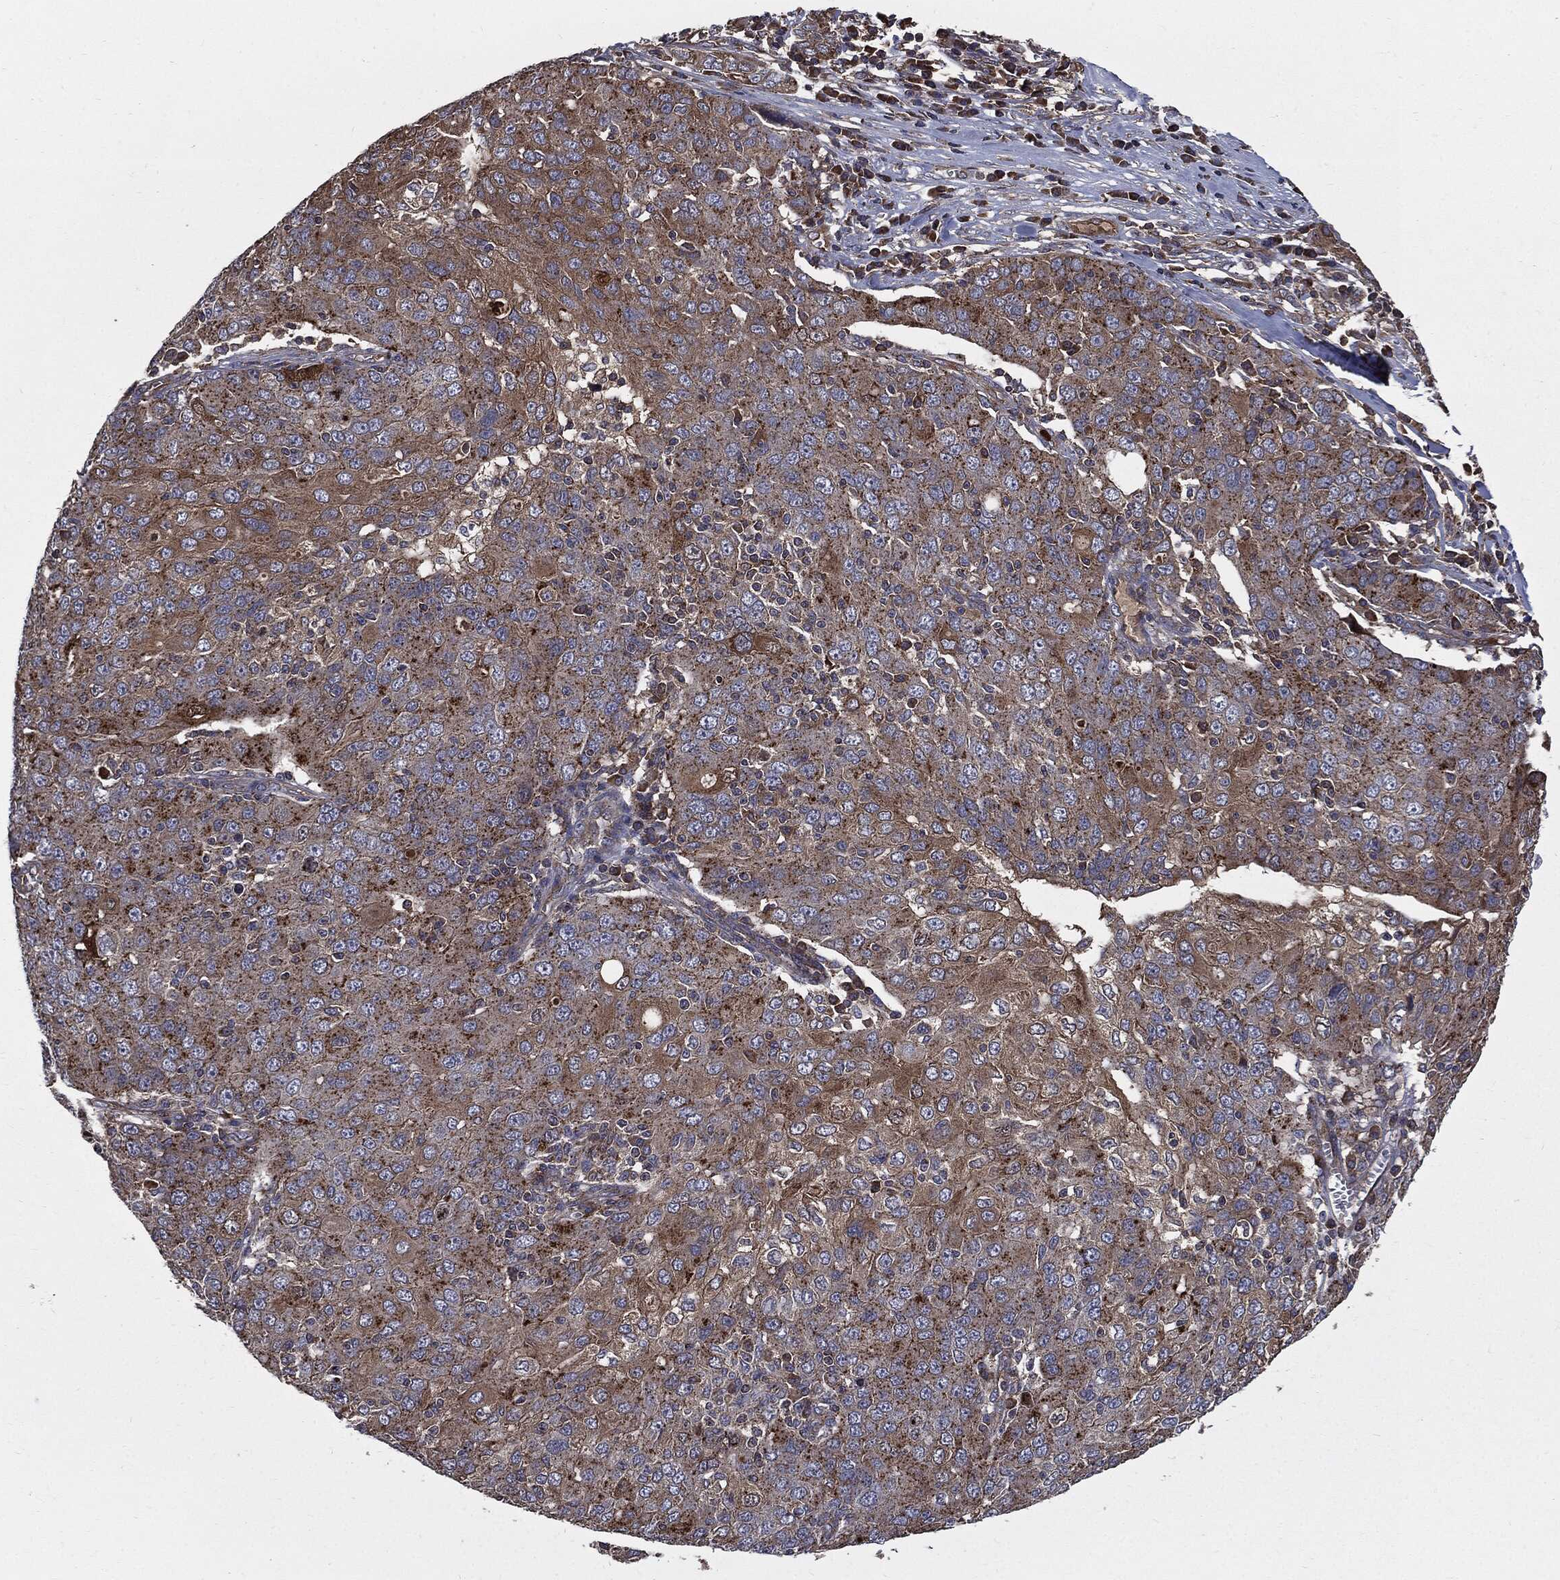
{"staining": {"intensity": "moderate", "quantity": "25%-75%", "location": "cytoplasmic/membranous"}, "tissue": "ovarian cancer", "cell_type": "Tumor cells", "image_type": "cancer", "snomed": [{"axis": "morphology", "description": "Cystadenocarcinoma, mucinous, NOS"}, {"axis": "topography", "description": "Ovary"}], "caption": "IHC of human ovarian cancer (mucinous cystadenocarcinoma) shows medium levels of moderate cytoplasmic/membranous positivity in approximately 25%-75% of tumor cells.", "gene": "PDCD6IP", "patient": {"sex": "female", "age": 41}}